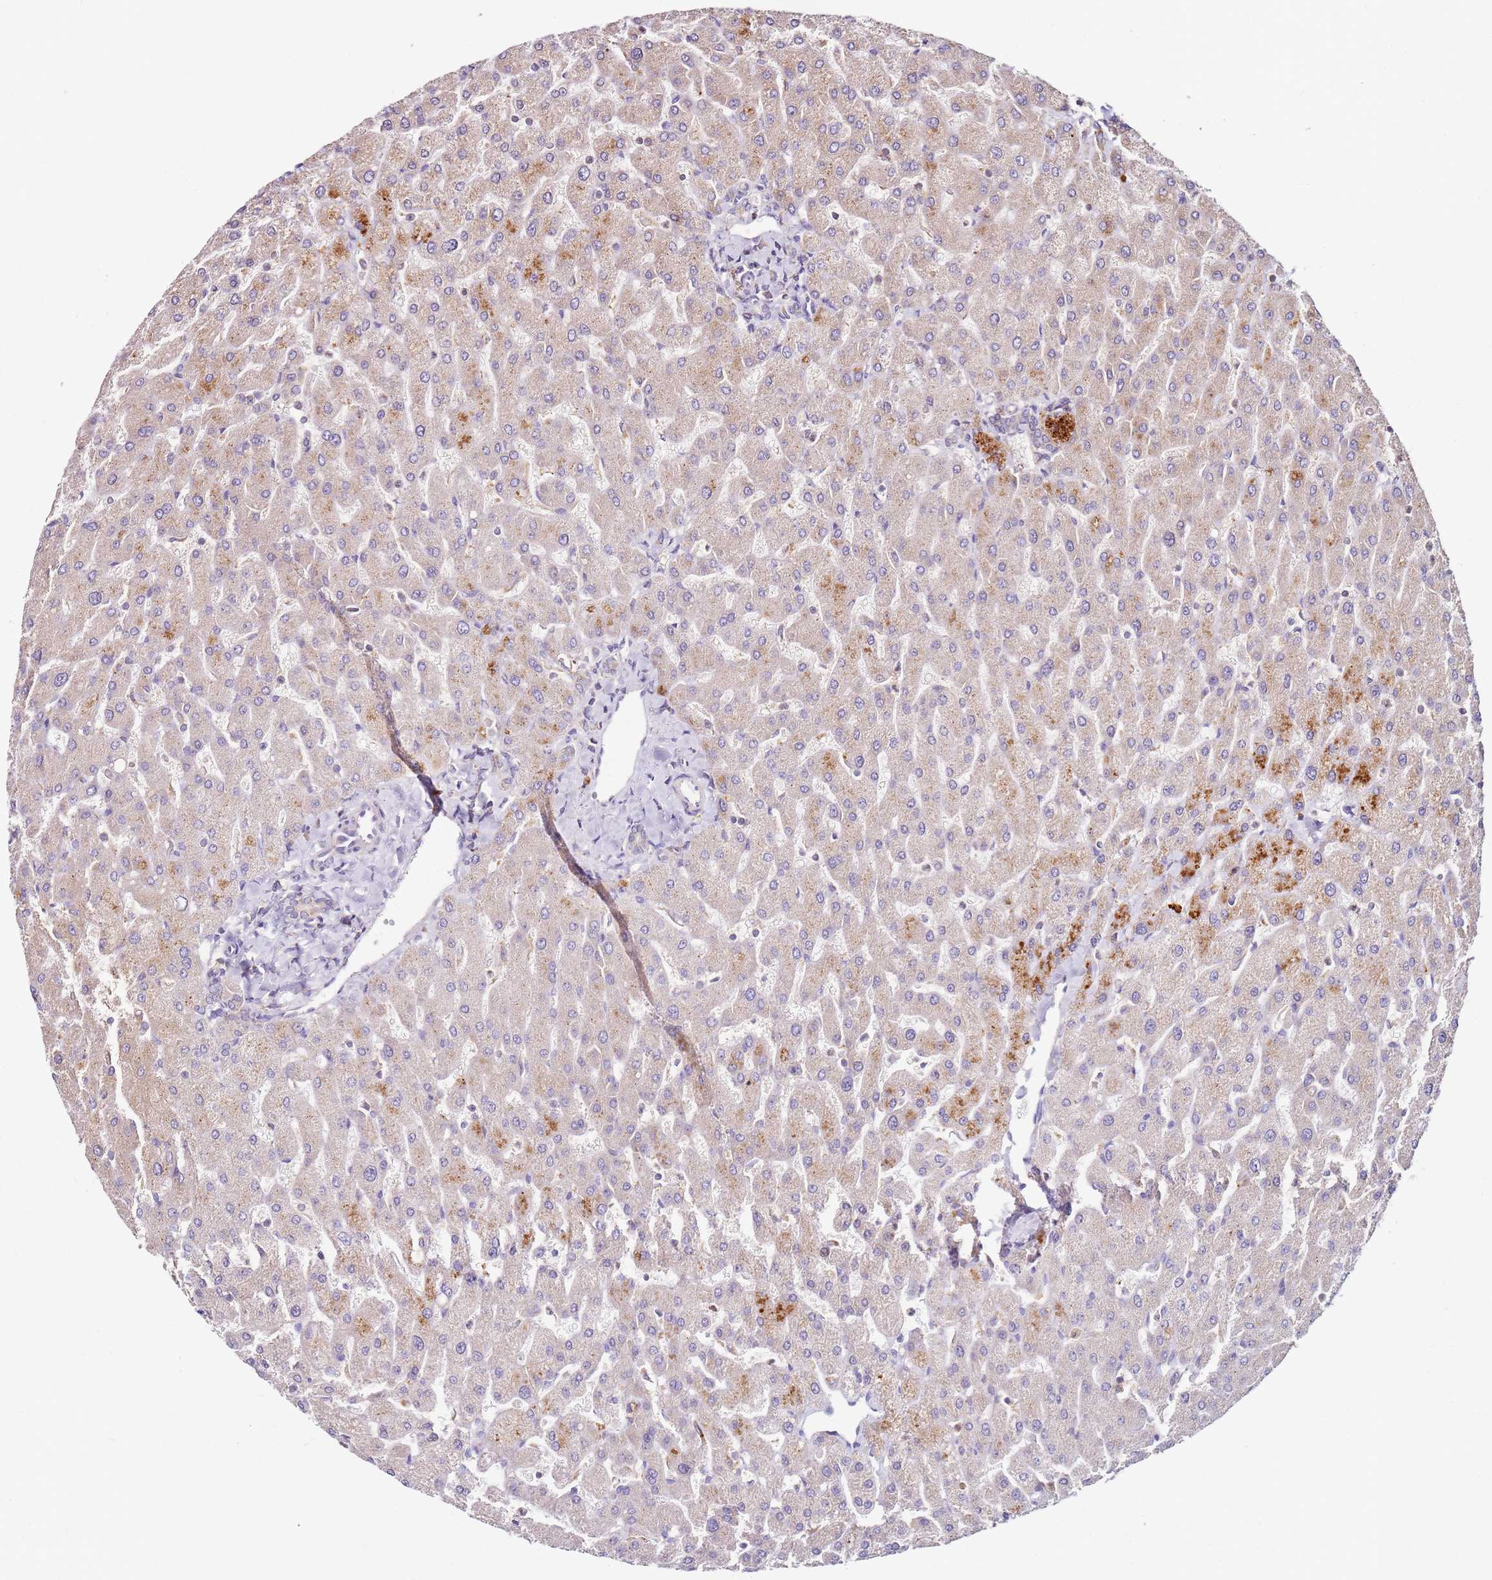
{"staining": {"intensity": "negative", "quantity": "none", "location": "none"}, "tissue": "liver", "cell_type": "Cholangiocytes", "image_type": "normal", "snomed": [{"axis": "morphology", "description": "Normal tissue, NOS"}, {"axis": "topography", "description": "Liver"}], "caption": "Human liver stained for a protein using immunohistochemistry (IHC) exhibits no staining in cholangiocytes.", "gene": "CNOT9", "patient": {"sex": "male", "age": 55}}